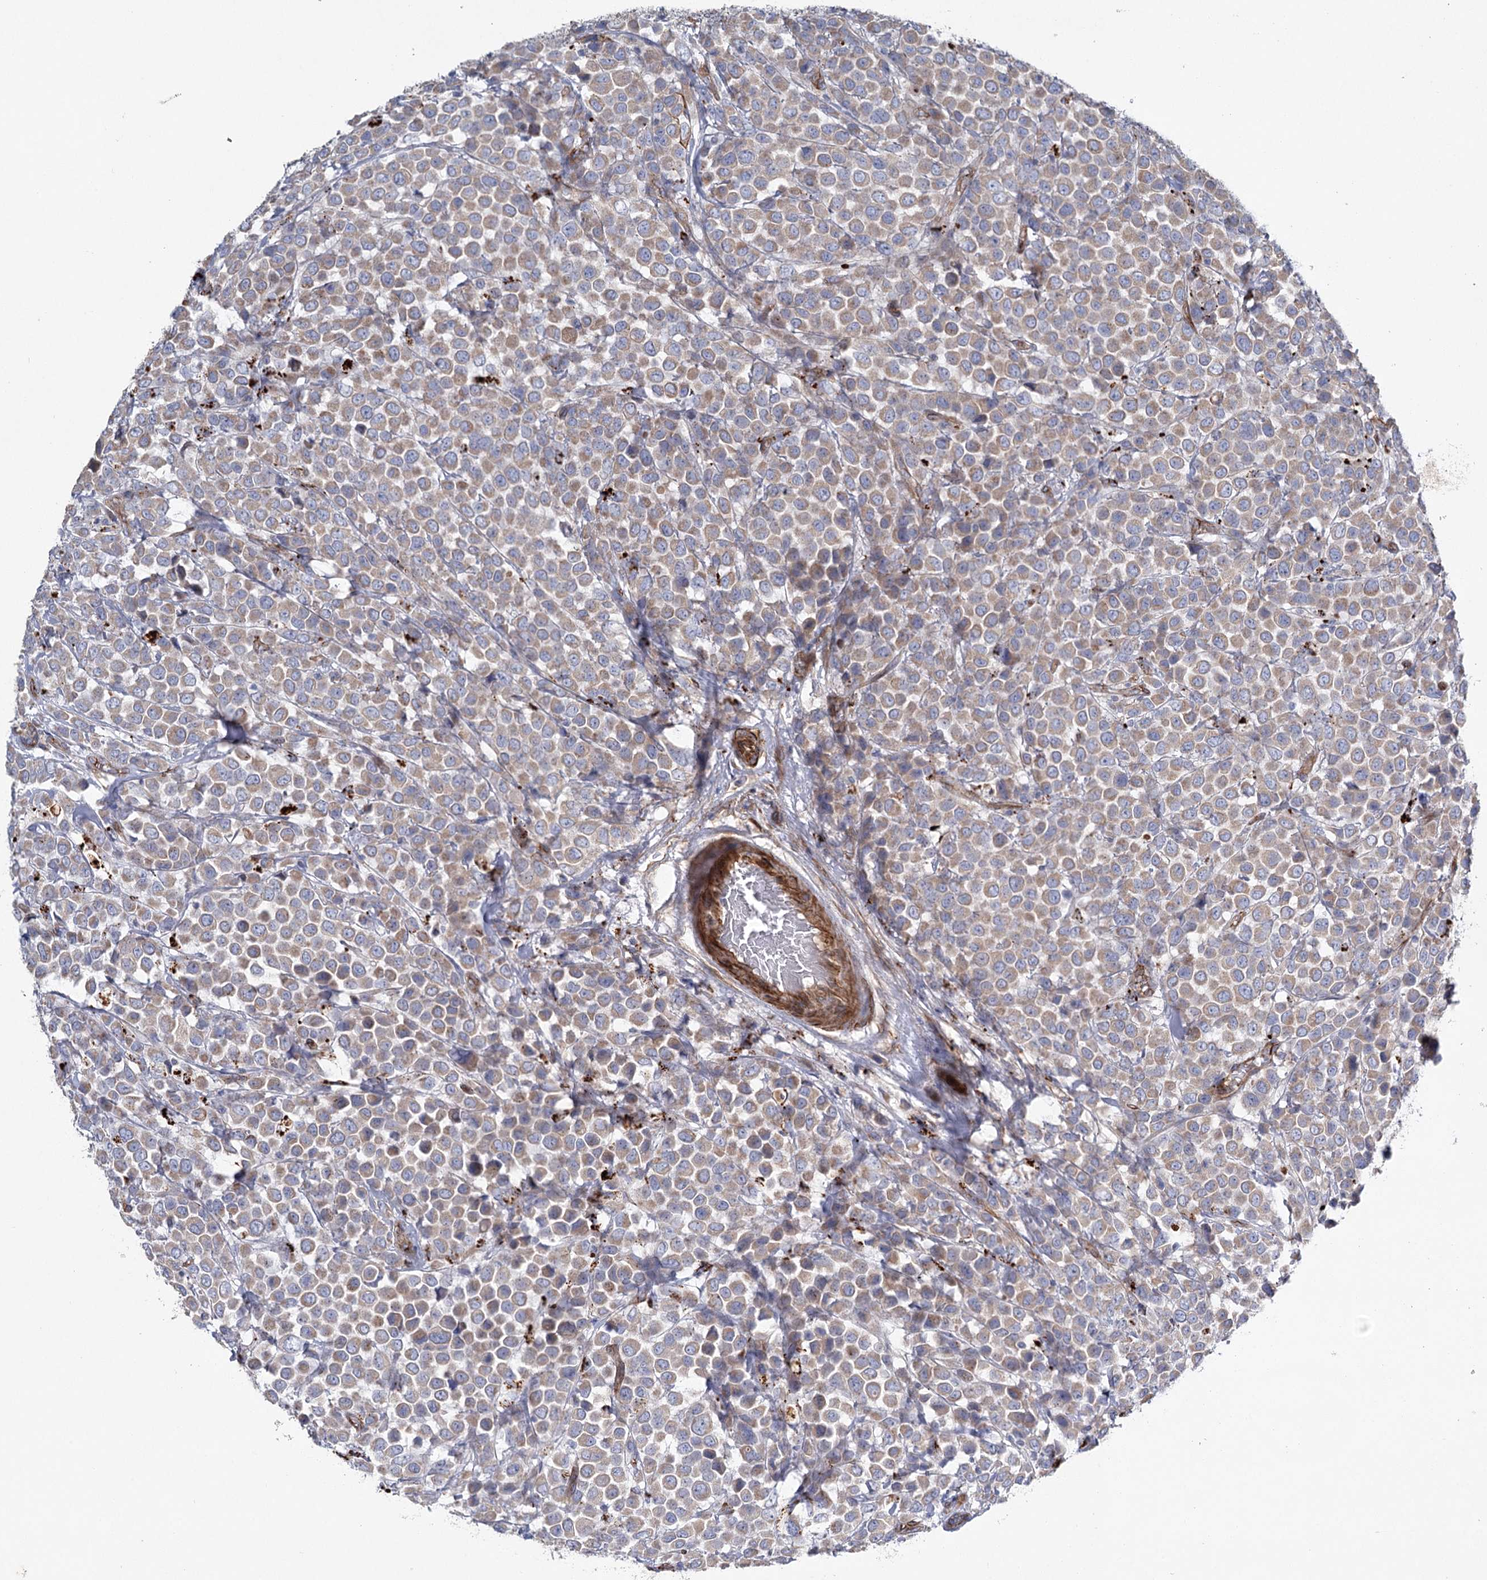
{"staining": {"intensity": "weak", "quantity": ">75%", "location": "cytoplasmic/membranous"}, "tissue": "breast cancer", "cell_type": "Tumor cells", "image_type": "cancer", "snomed": [{"axis": "morphology", "description": "Duct carcinoma"}, {"axis": "topography", "description": "Breast"}], "caption": "Breast intraductal carcinoma was stained to show a protein in brown. There is low levels of weak cytoplasmic/membranous expression in about >75% of tumor cells. (IHC, brightfield microscopy, high magnification).", "gene": "TMEM164", "patient": {"sex": "female", "age": 61}}